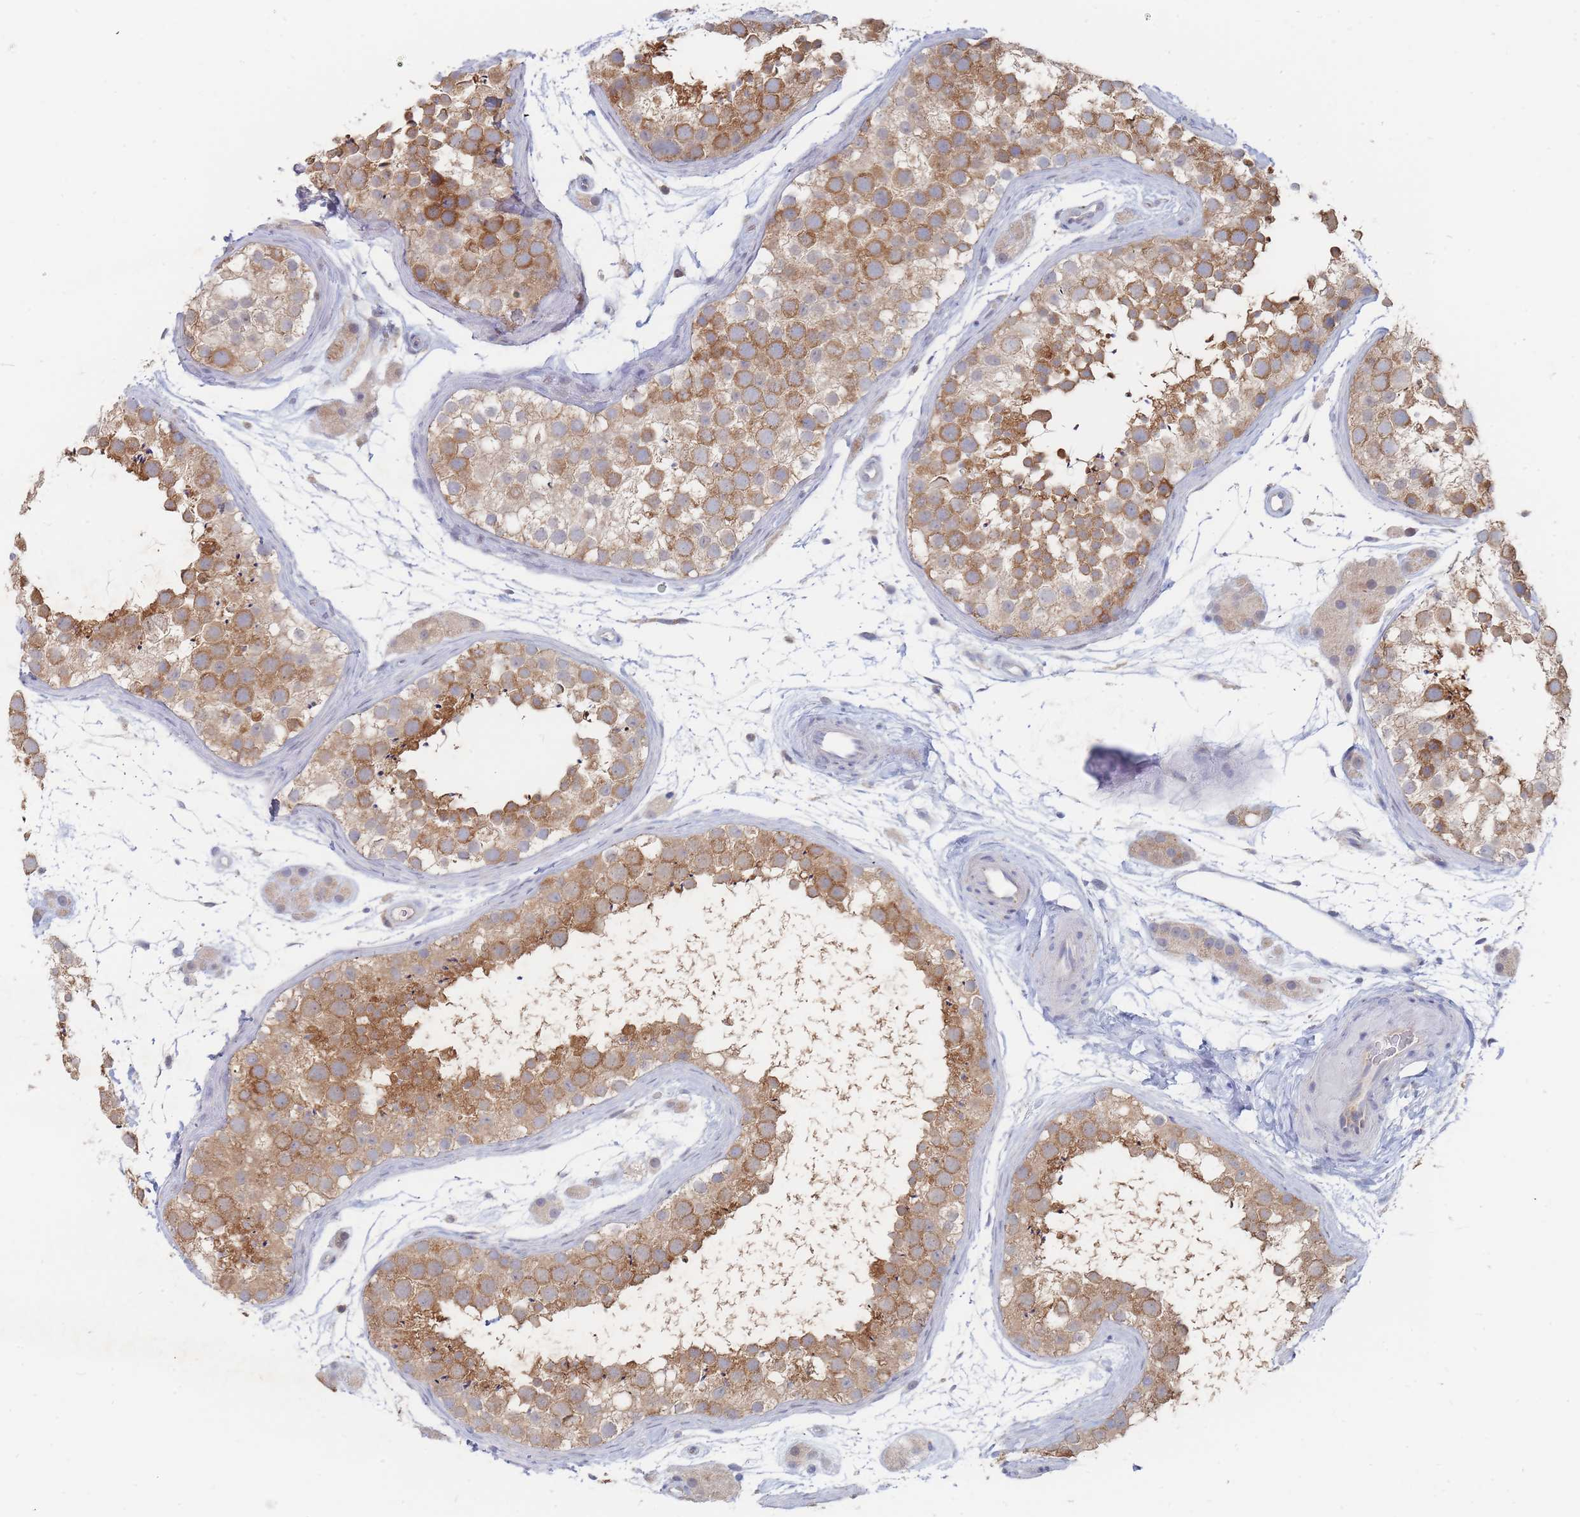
{"staining": {"intensity": "moderate", "quantity": ">75%", "location": "cytoplasmic/membranous"}, "tissue": "testis", "cell_type": "Cells in seminiferous ducts", "image_type": "normal", "snomed": [{"axis": "morphology", "description": "Normal tissue, NOS"}, {"axis": "topography", "description": "Testis"}], "caption": "Human testis stained with a brown dye reveals moderate cytoplasmic/membranous positive expression in approximately >75% of cells in seminiferous ducts.", "gene": "PPP6C", "patient": {"sex": "male", "age": 41}}